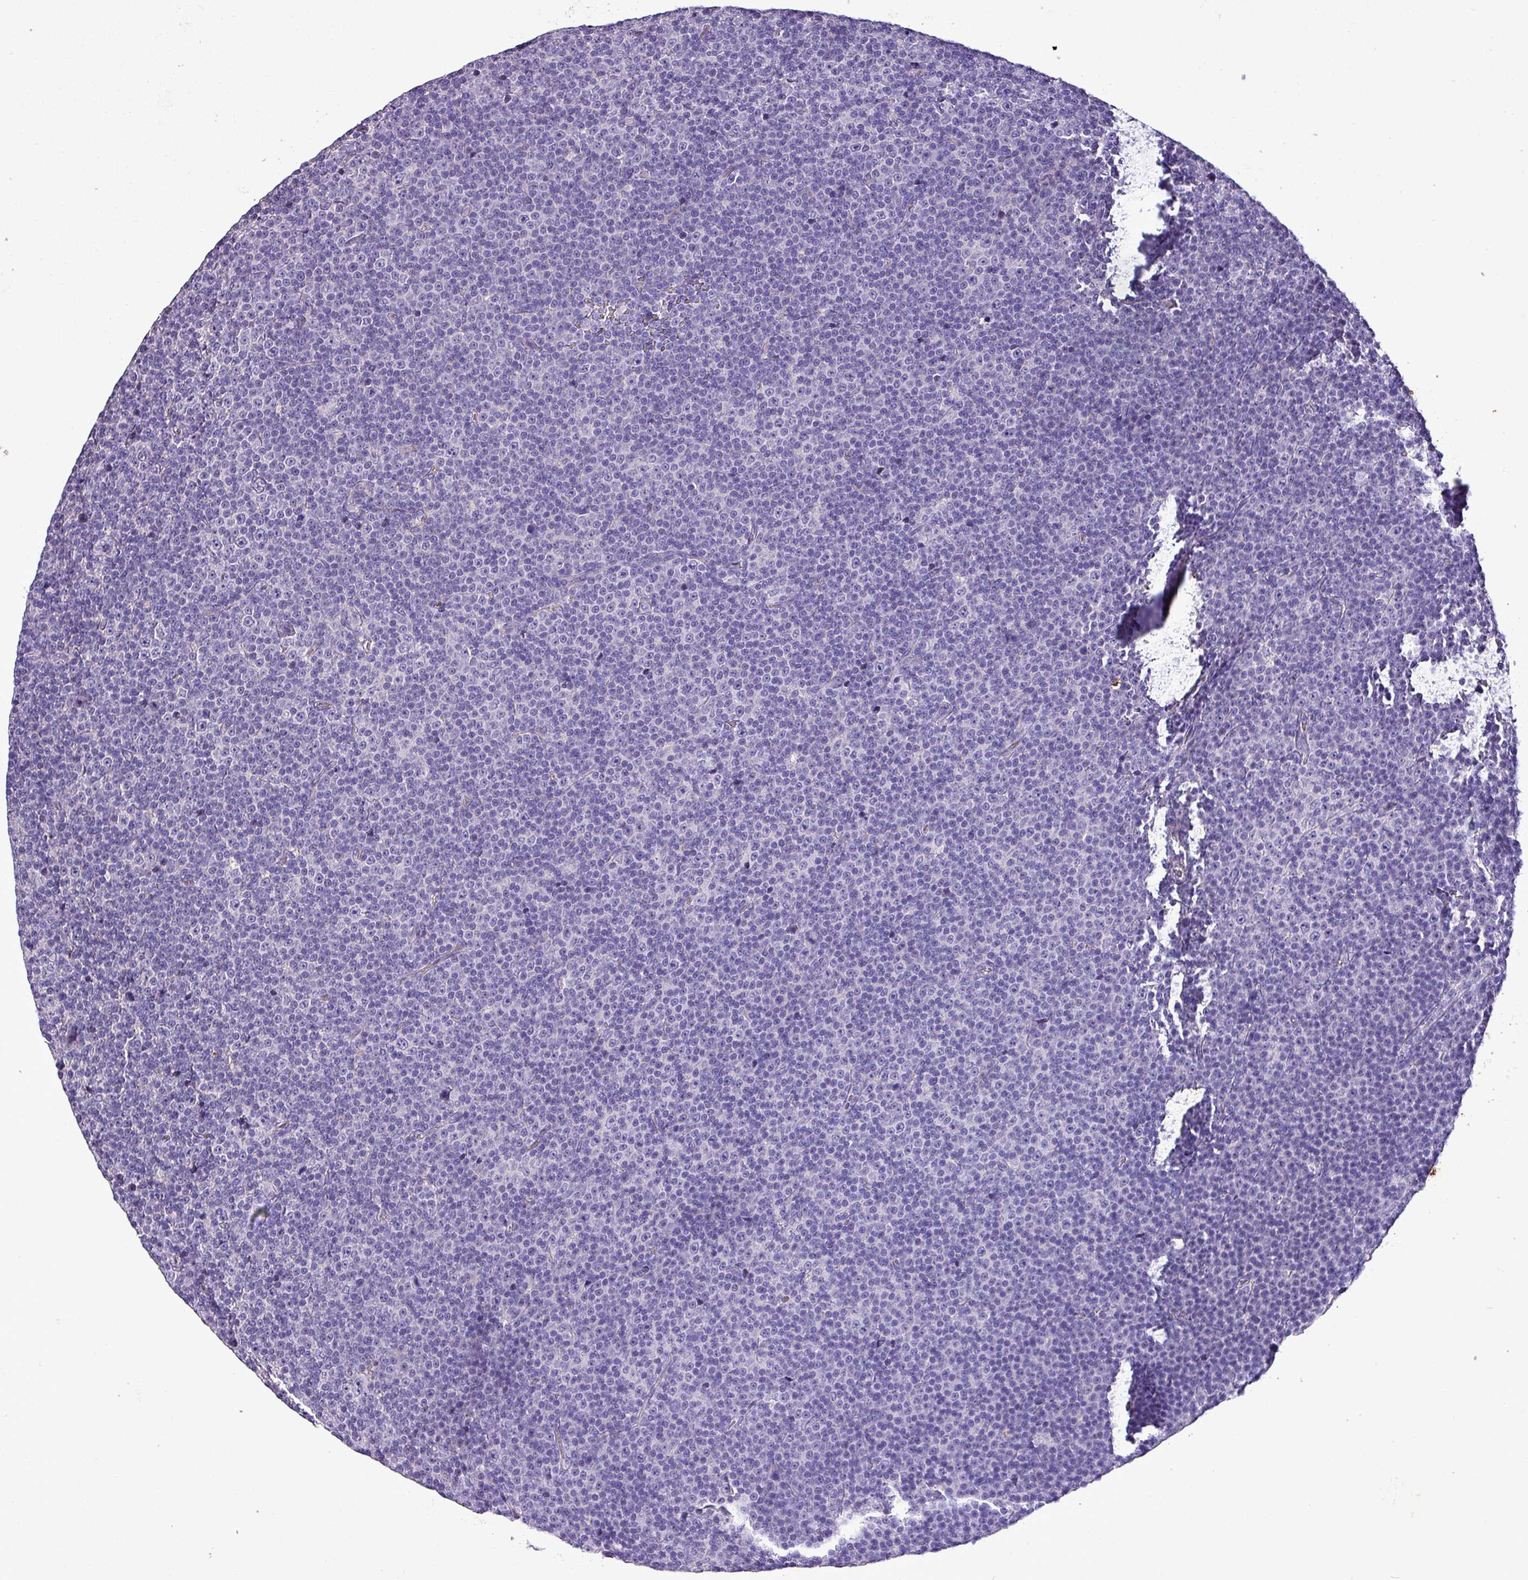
{"staining": {"intensity": "negative", "quantity": "none", "location": "none"}, "tissue": "lymphoma", "cell_type": "Tumor cells", "image_type": "cancer", "snomed": [{"axis": "morphology", "description": "Malignant lymphoma, non-Hodgkin's type, Low grade"}, {"axis": "topography", "description": "Lymph node"}], "caption": "IHC histopathology image of human low-grade malignant lymphoma, non-Hodgkin's type stained for a protein (brown), which exhibits no staining in tumor cells.", "gene": "HP", "patient": {"sex": "female", "age": 67}}